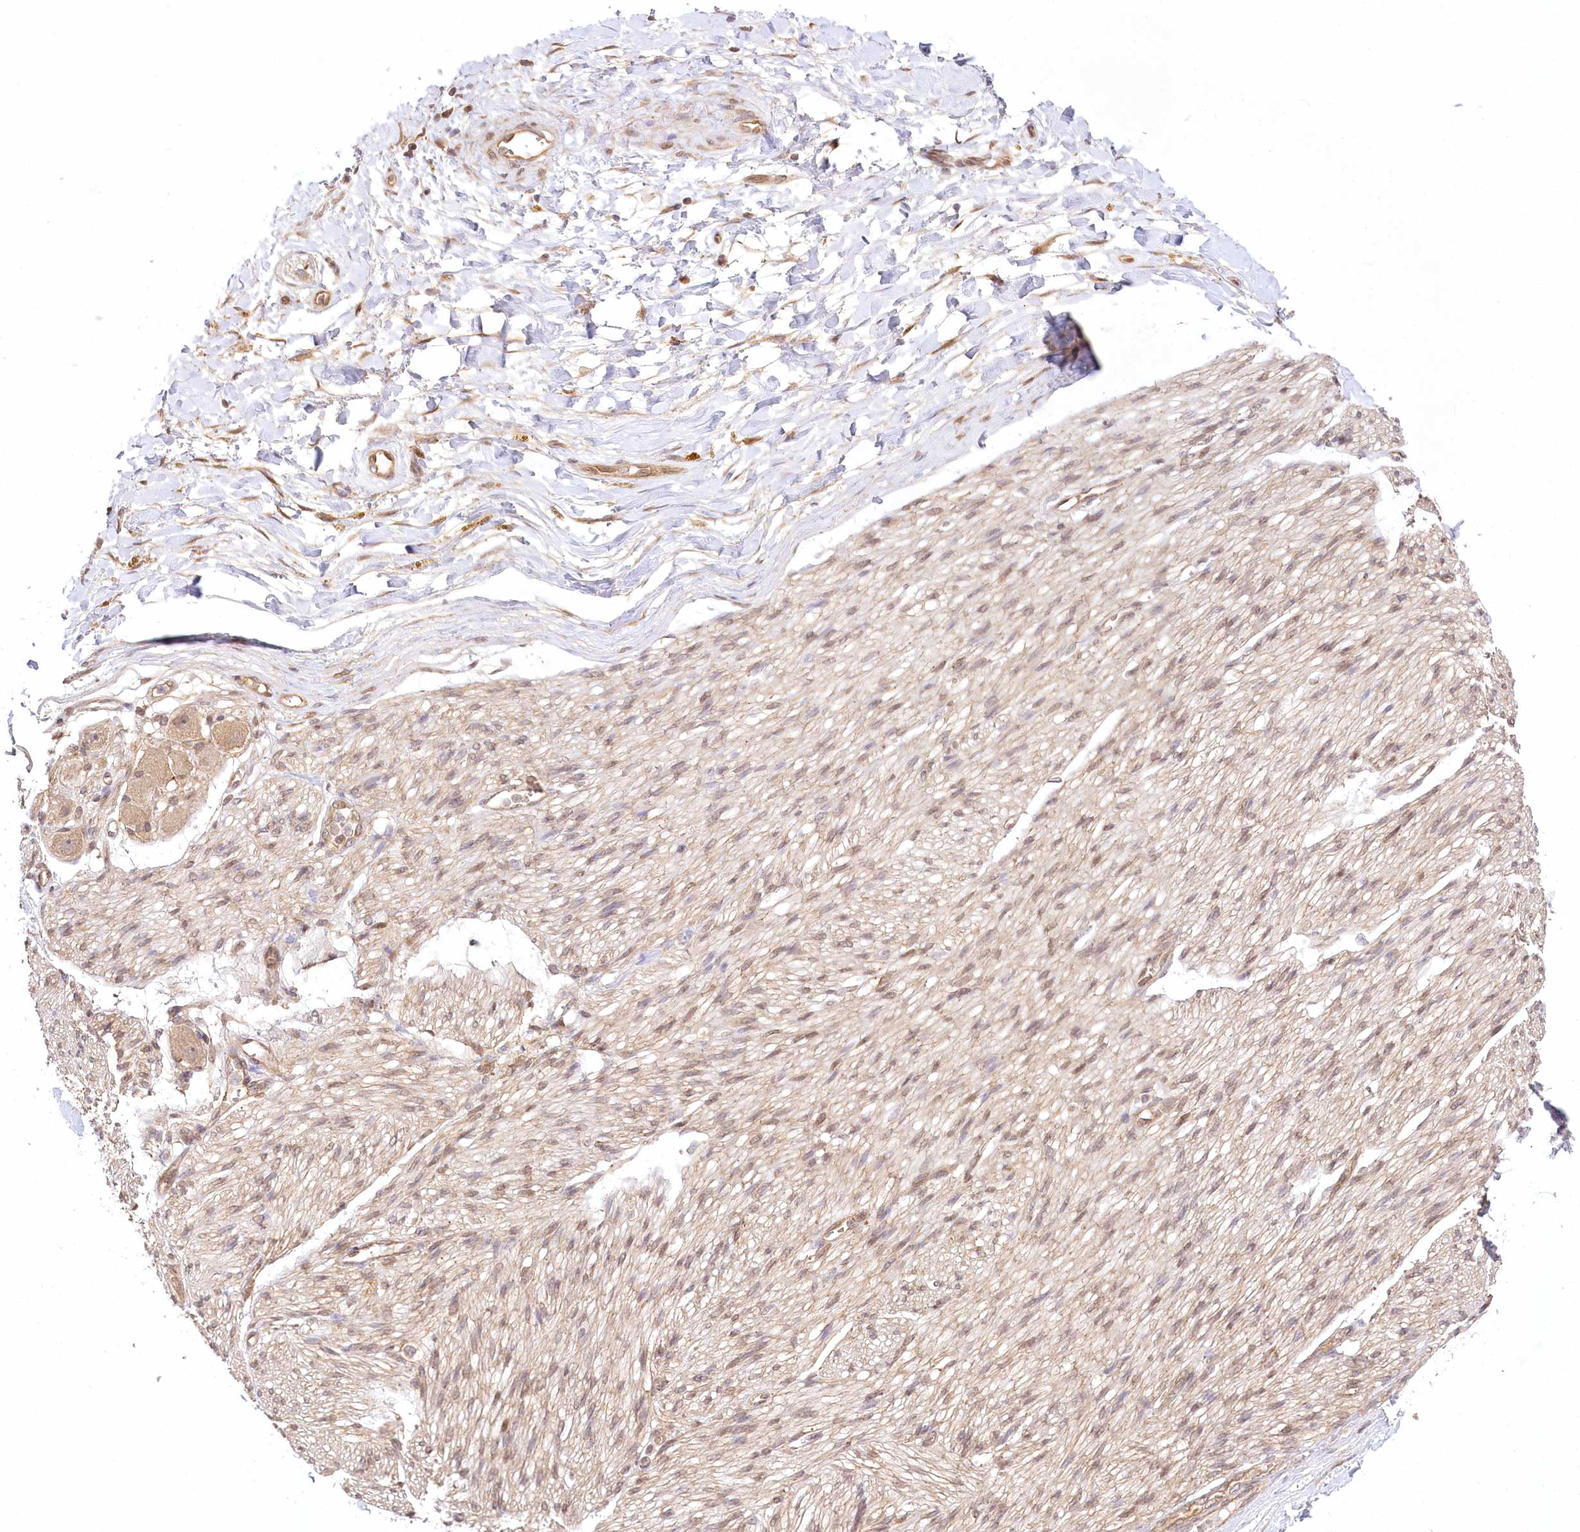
{"staining": {"intensity": "weak", "quantity": "25%-75%", "location": "cytoplasmic/membranous"}, "tissue": "adipose tissue", "cell_type": "Adipocytes", "image_type": "normal", "snomed": [{"axis": "morphology", "description": "Normal tissue, NOS"}, {"axis": "topography", "description": "Kidney"}, {"axis": "topography", "description": "Peripheral nerve tissue"}], "caption": "High-power microscopy captured an immunohistochemistry (IHC) photomicrograph of benign adipose tissue, revealing weak cytoplasmic/membranous expression in about 25%-75% of adipocytes. The staining was performed using DAB, with brown indicating positive protein expression. Nuclei are stained blue with hematoxylin.", "gene": "INPP4B", "patient": {"sex": "male", "age": 7}}